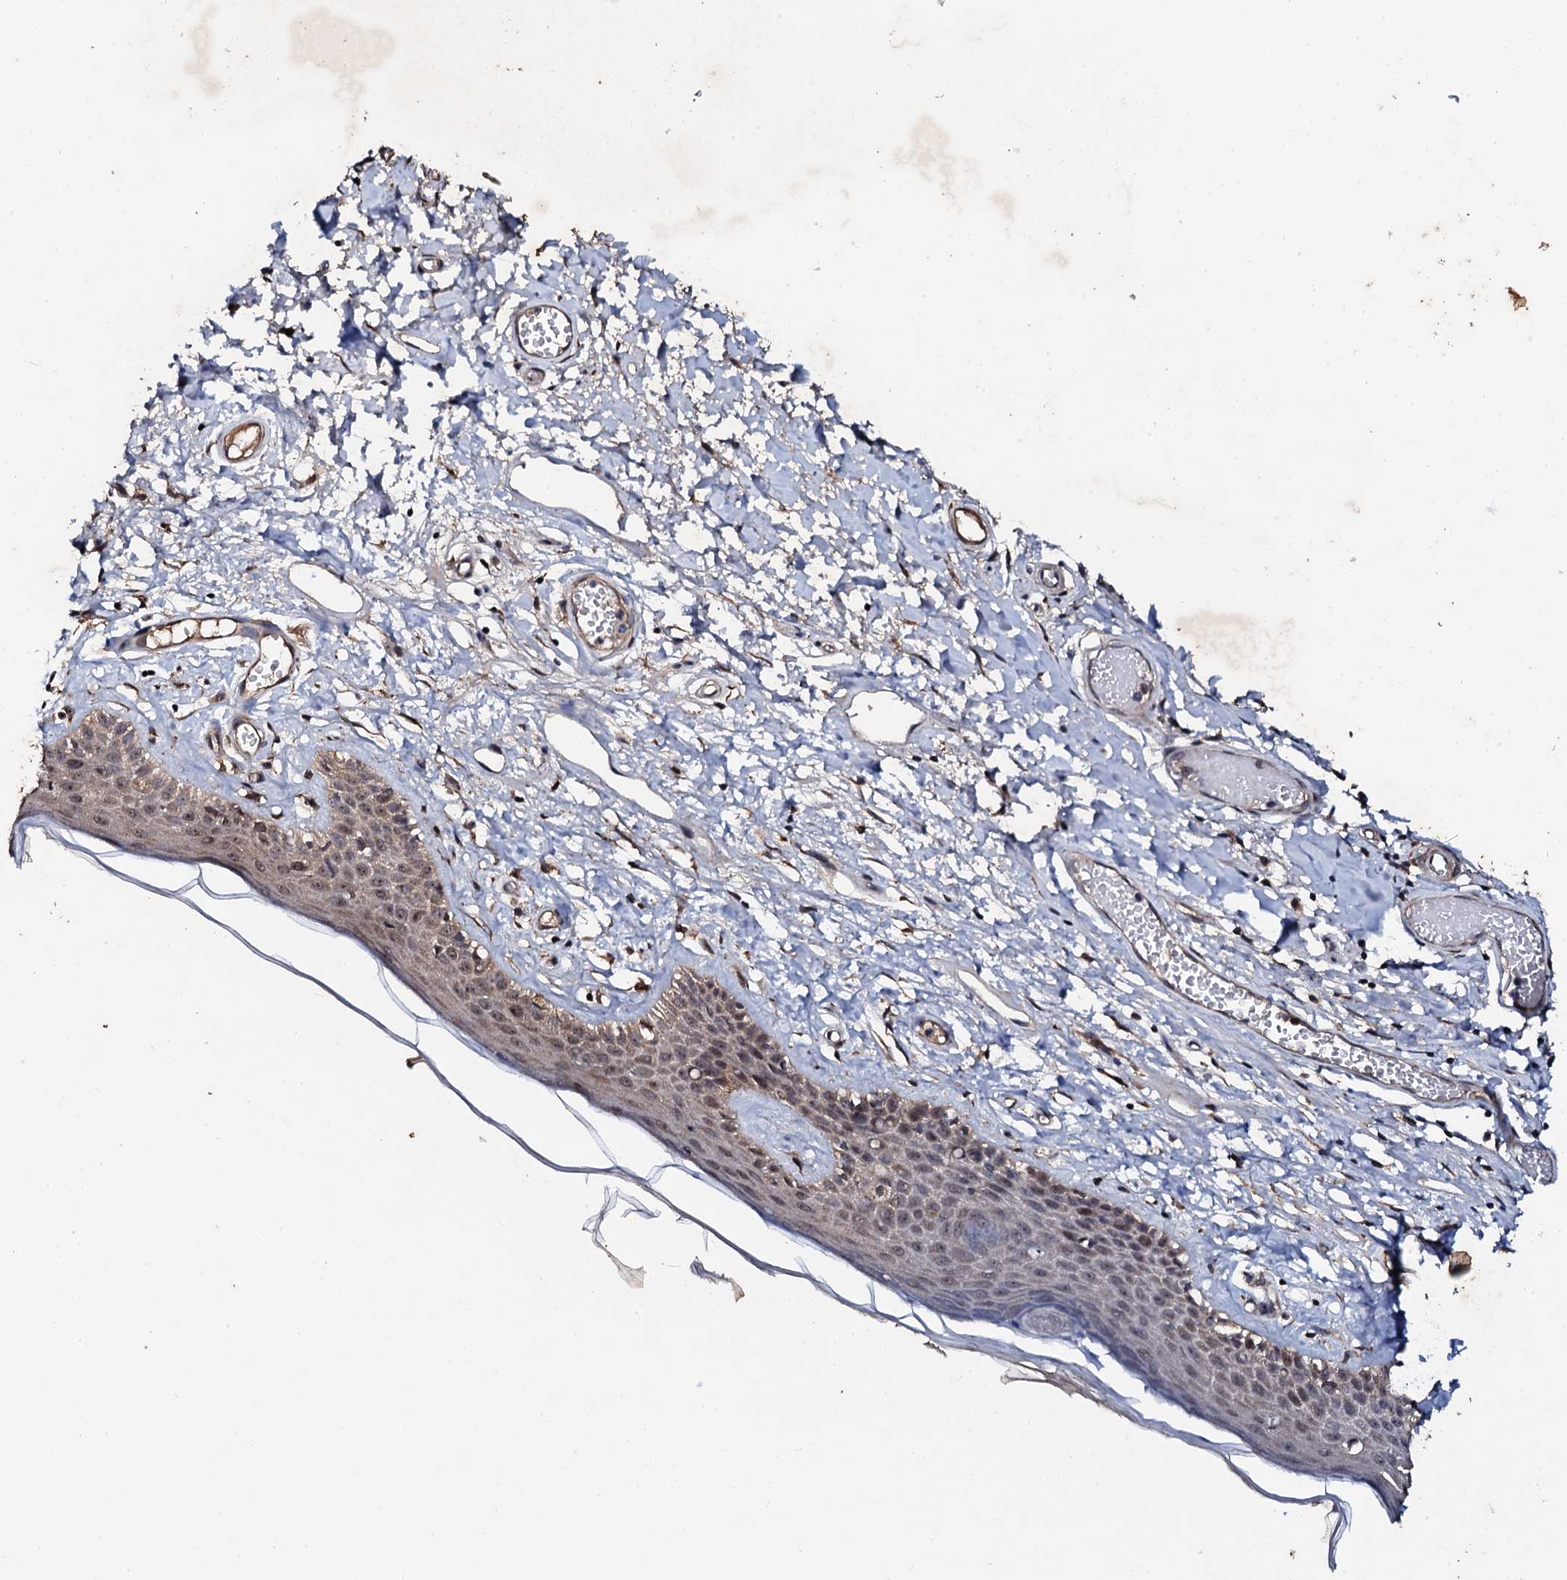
{"staining": {"intensity": "moderate", "quantity": ">75%", "location": "cytoplasmic/membranous,nuclear"}, "tissue": "skin", "cell_type": "Epidermal cells", "image_type": "normal", "snomed": [{"axis": "morphology", "description": "Normal tissue, NOS"}, {"axis": "topography", "description": "Adipose tissue"}, {"axis": "topography", "description": "Vascular tissue"}, {"axis": "topography", "description": "Vulva"}, {"axis": "topography", "description": "Peripheral nerve tissue"}], "caption": "Immunohistochemistry (IHC) image of normal human skin stained for a protein (brown), which reveals medium levels of moderate cytoplasmic/membranous,nuclear positivity in about >75% of epidermal cells.", "gene": "FAM111A", "patient": {"sex": "female", "age": 86}}